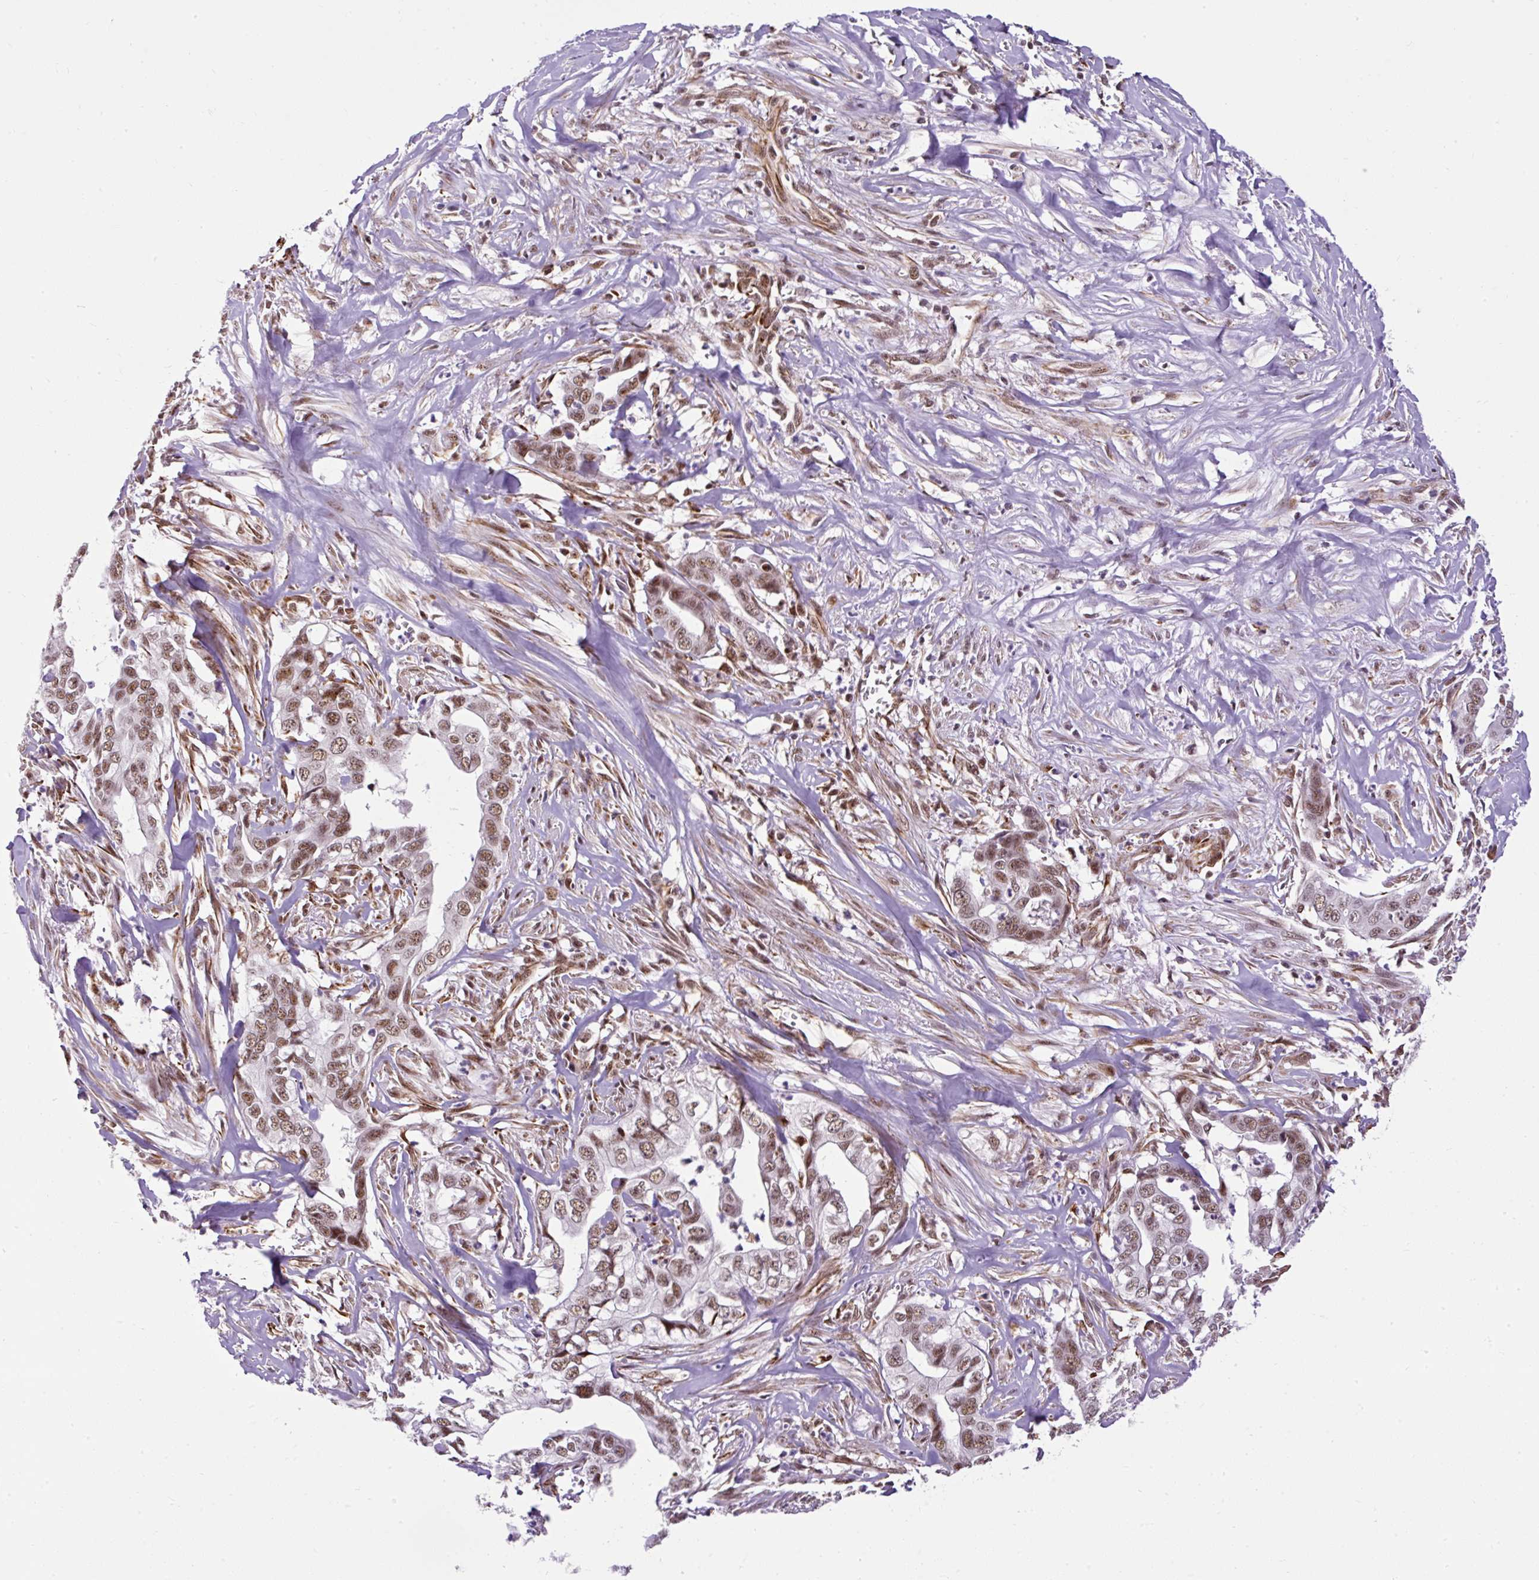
{"staining": {"intensity": "moderate", "quantity": ">75%", "location": "nuclear"}, "tissue": "liver cancer", "cell_type": "Tumor cells", "image_type": "cancer", "snomed": [{"axis": "morphology", "description": "Cholangiocarcinoma"}, {"axis": "topography", "description": "Liver"}], "caption": "This is an image of IHC staining of cholangiocarcinoma (liver), which shows moderate positivity in the nuclear of tumor cells.", "gene": "LUC7L2", "patient": {"sex": "female", "age": 79}}